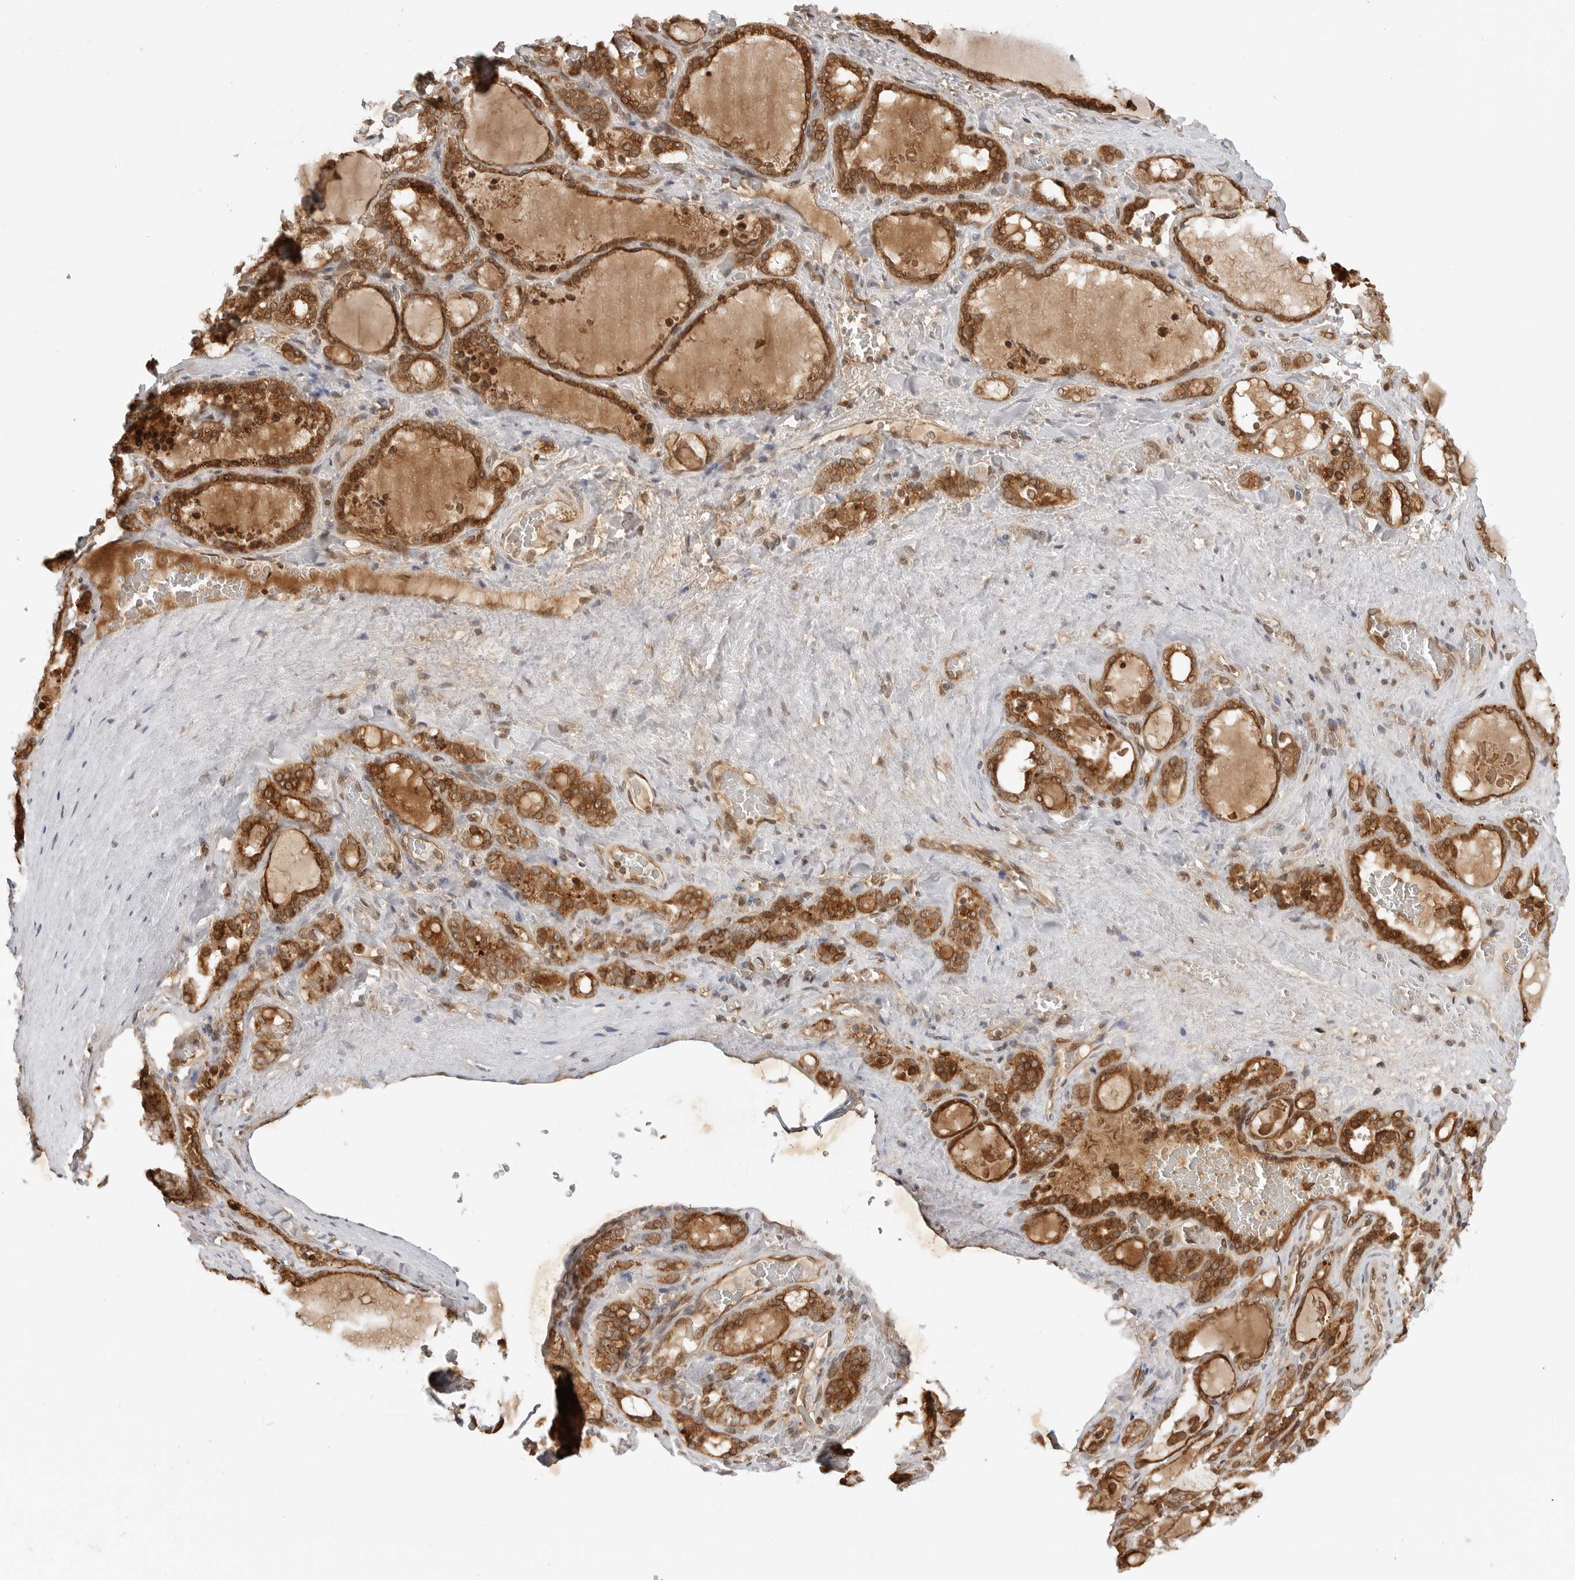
{"staining": {"intensity": "strong", "quantity": ">75%", "location": "cytoplasmic/membranous"}, "tissue": "thyroid gland", "cell_type": "Glandular cells", "image_type": "normal", "snomed": [{"axis": "morphology", "description": "Normal tissue, NOS"}, {"axis": "topography", "description": "Thyroid gland"}], "caption": "The micrograph exhibits immunohistochemical staining of normal thyroid gland. There is strong cytoplasmic/membranous positivity is appreciated in about >75% of glandular cells. (DAB = brown stain, brightfield microscopy at high magnification).", "gene": "TIPRL", "patient": {"sex": "female", "age": 22}}